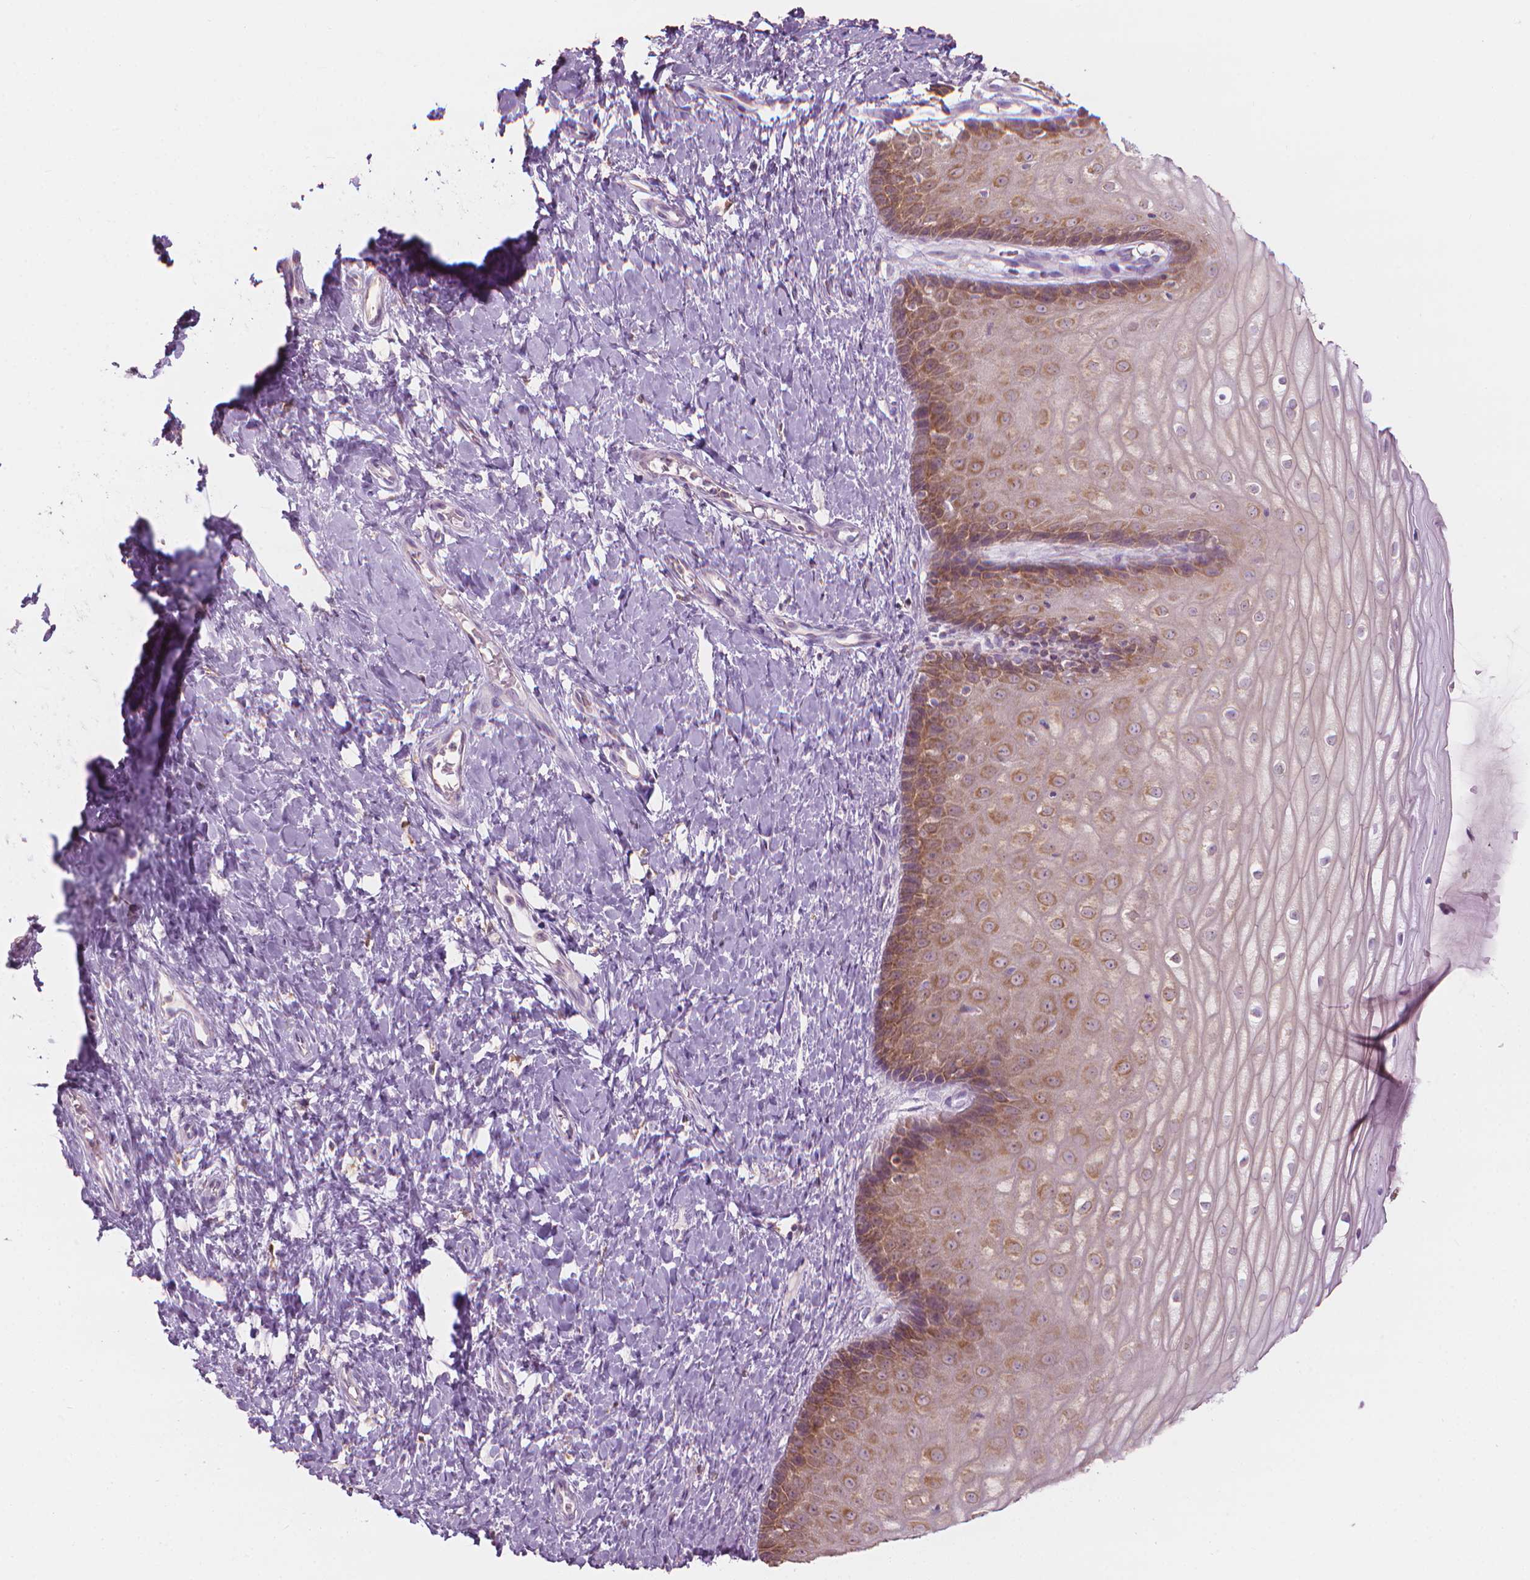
{"staining": {"intensity": "moderate", "quantity": ">75%", "location": "cytoplasmic/membranous"}, "tissue": "cervix", "cell_type": "Glandular cells", "image_type": "normal", "snomed": [{"axis": "morphology", "description": "Normal tissue, NOS"}, {"axis": "topography", "description": "Cervix"}], "caption": "Immunohistochemical staining of unremarkable human cervix shows >75% levels of moderate cytoplasmic/membranous protein positivity in approximately >75% of glandular cells.", "gene": "SHMT1", "patient": {"sex": "female", "age": 37}}